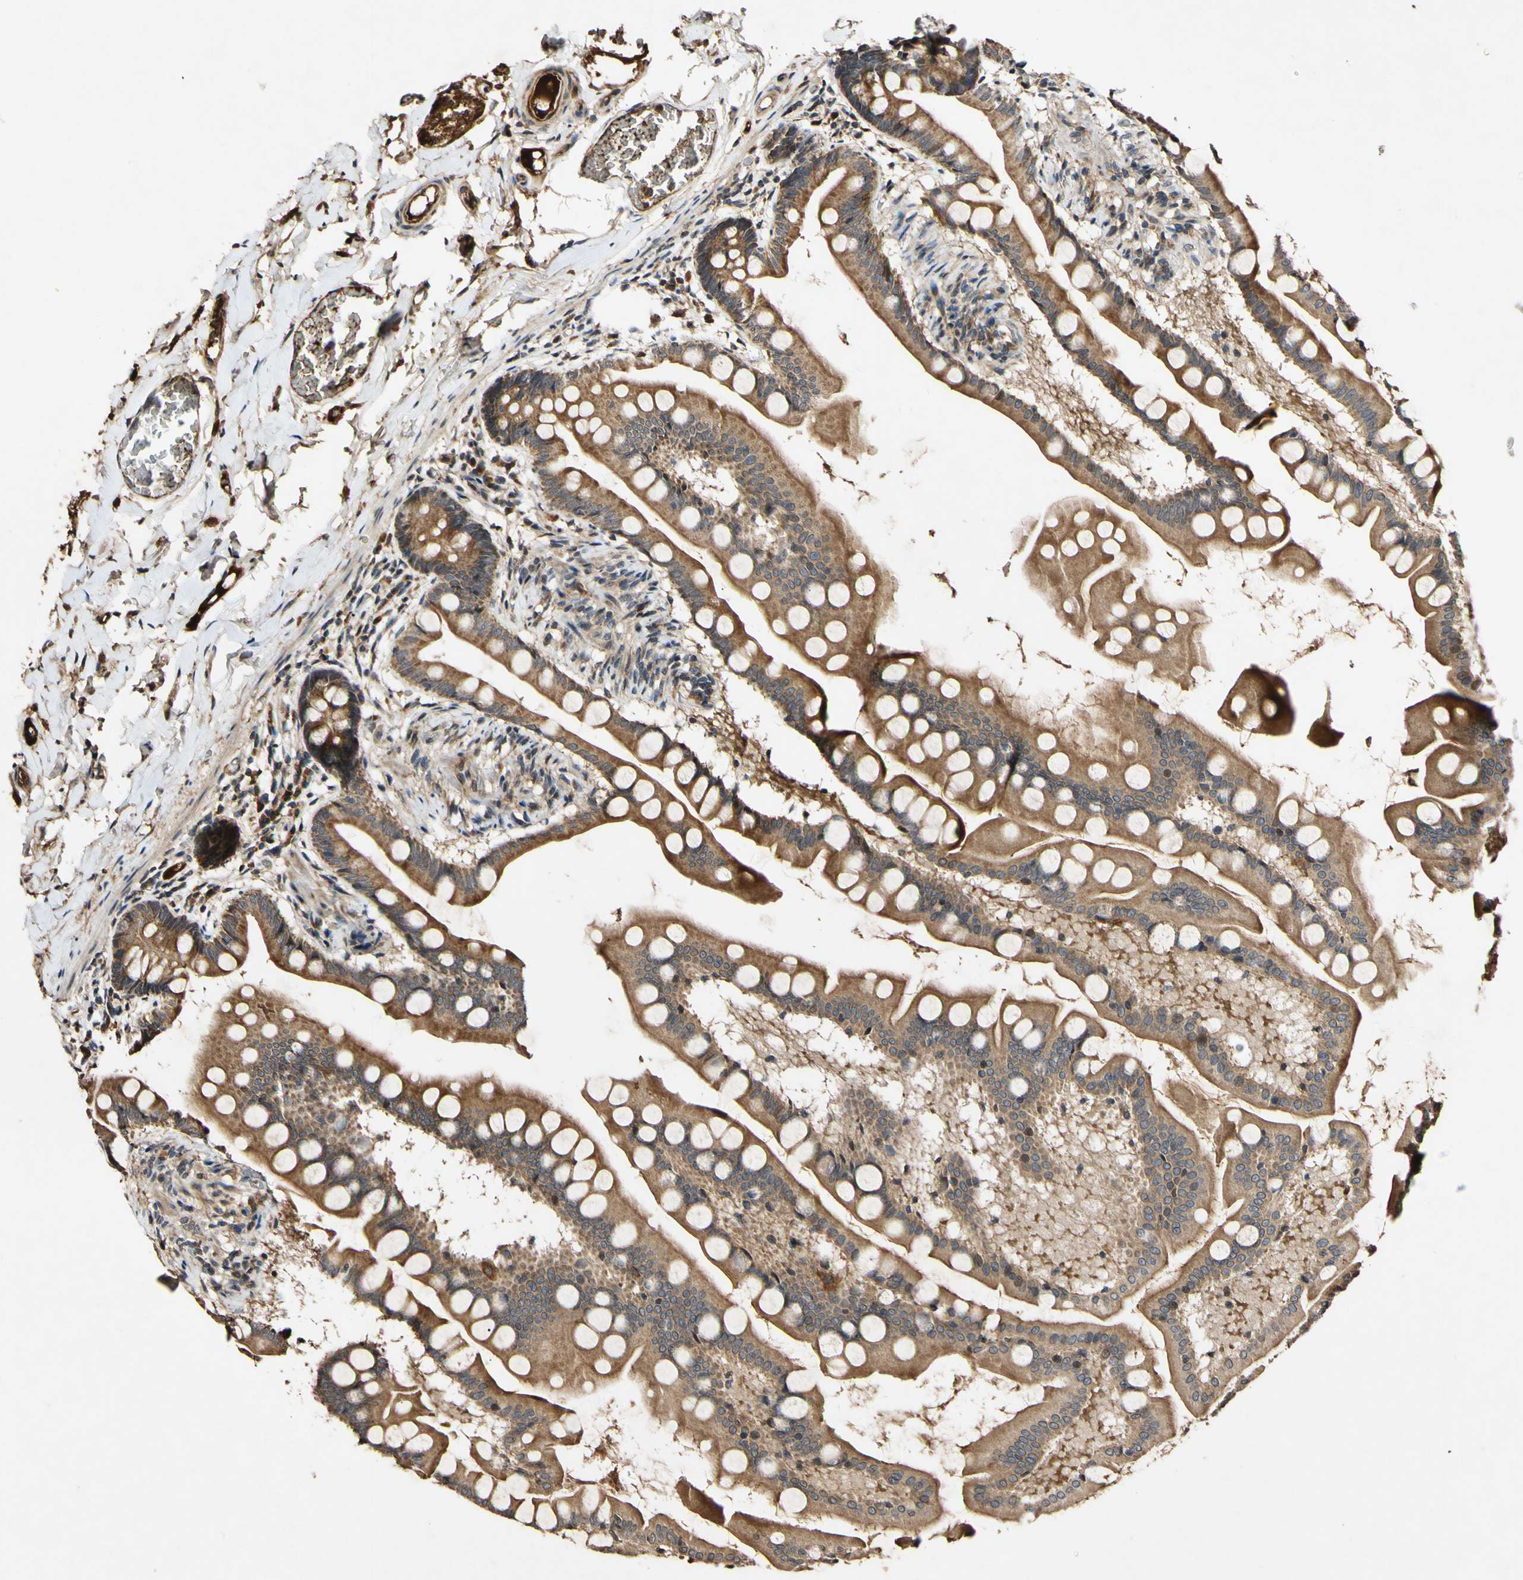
{"staining": {"intensity": "strong", "quantity": ">75%", "location": "cytoplasmic/membranous"}, "tissue": "small intestine", "cell_type": "Glandular cells", "image_type": "normal", "snomed": [{"axis": "morphology", "description": "Normal tissue, NOS"}, {"axis": "topography", "description": "Small intestine"}], "caption": "Protein expression analysis of unremarkable human small intestine reveals strong cytoplasmic/membranous staining in approximately >75% of glandular cells.", "gene": "PLAT", "patient": {"sex": "male", "age": 41}}